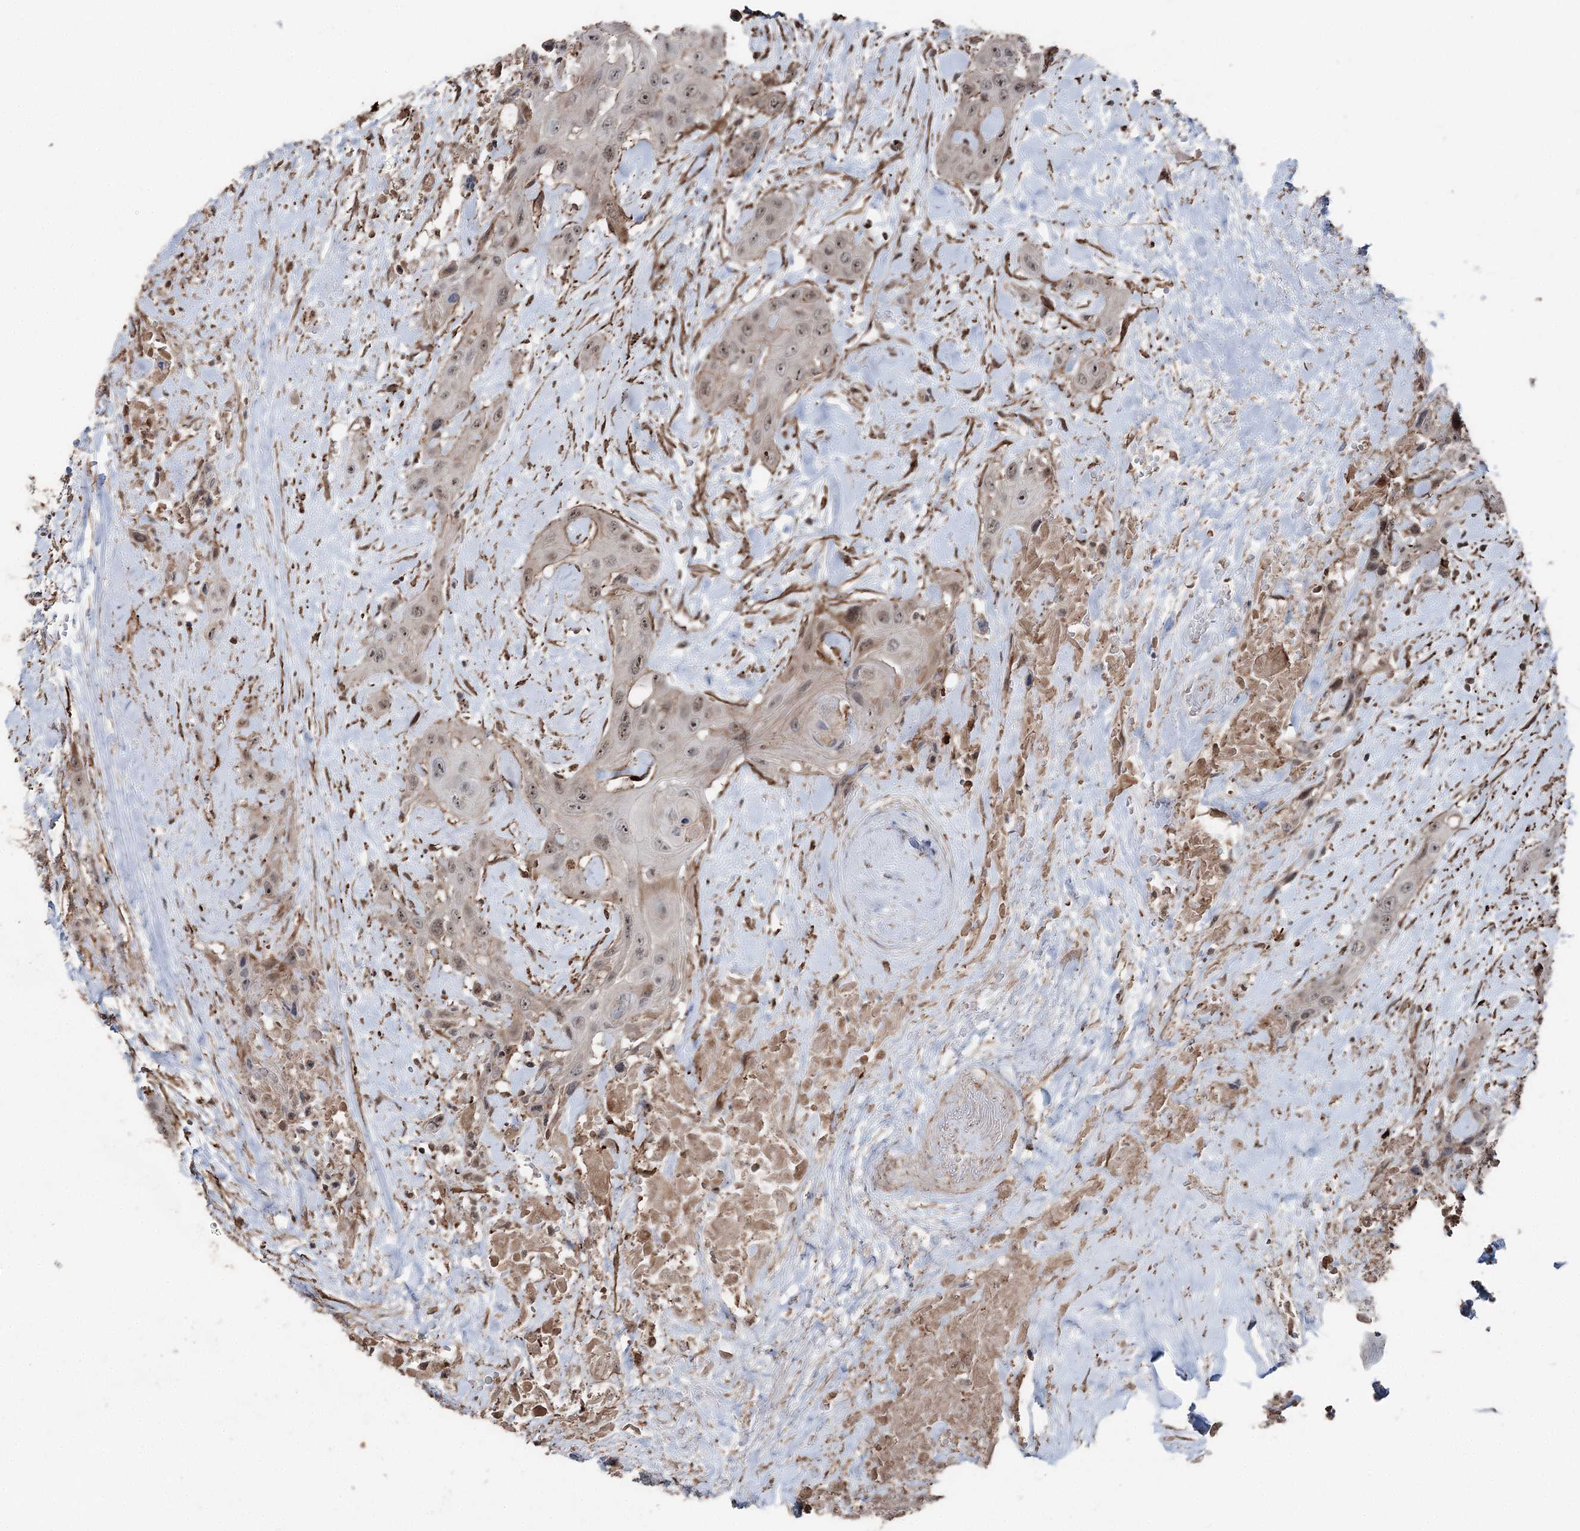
{"staining": {"intensity": "weak", "quantity": "25%-75%", "location": "cytoplasmic/membranous,nuclear"}, "tissue": "head and neck cancer", "cell_type": "Tumor cells", "image_type": "cancer", "snomed": [{"axis": "morphology", "description": "Squamous cell carcinoma, NOS"}, {"axis": "topography", "description": "Head-Neck"}], "caption": "This is an image of IHC staining of squamous cell carcinoma (head and neck), which shows weak expression in the cytoplasmic/membranous and nuclear of tumor cells.", "gene": "CCDC82", "patient": {"sex": "male", "age": 81}}